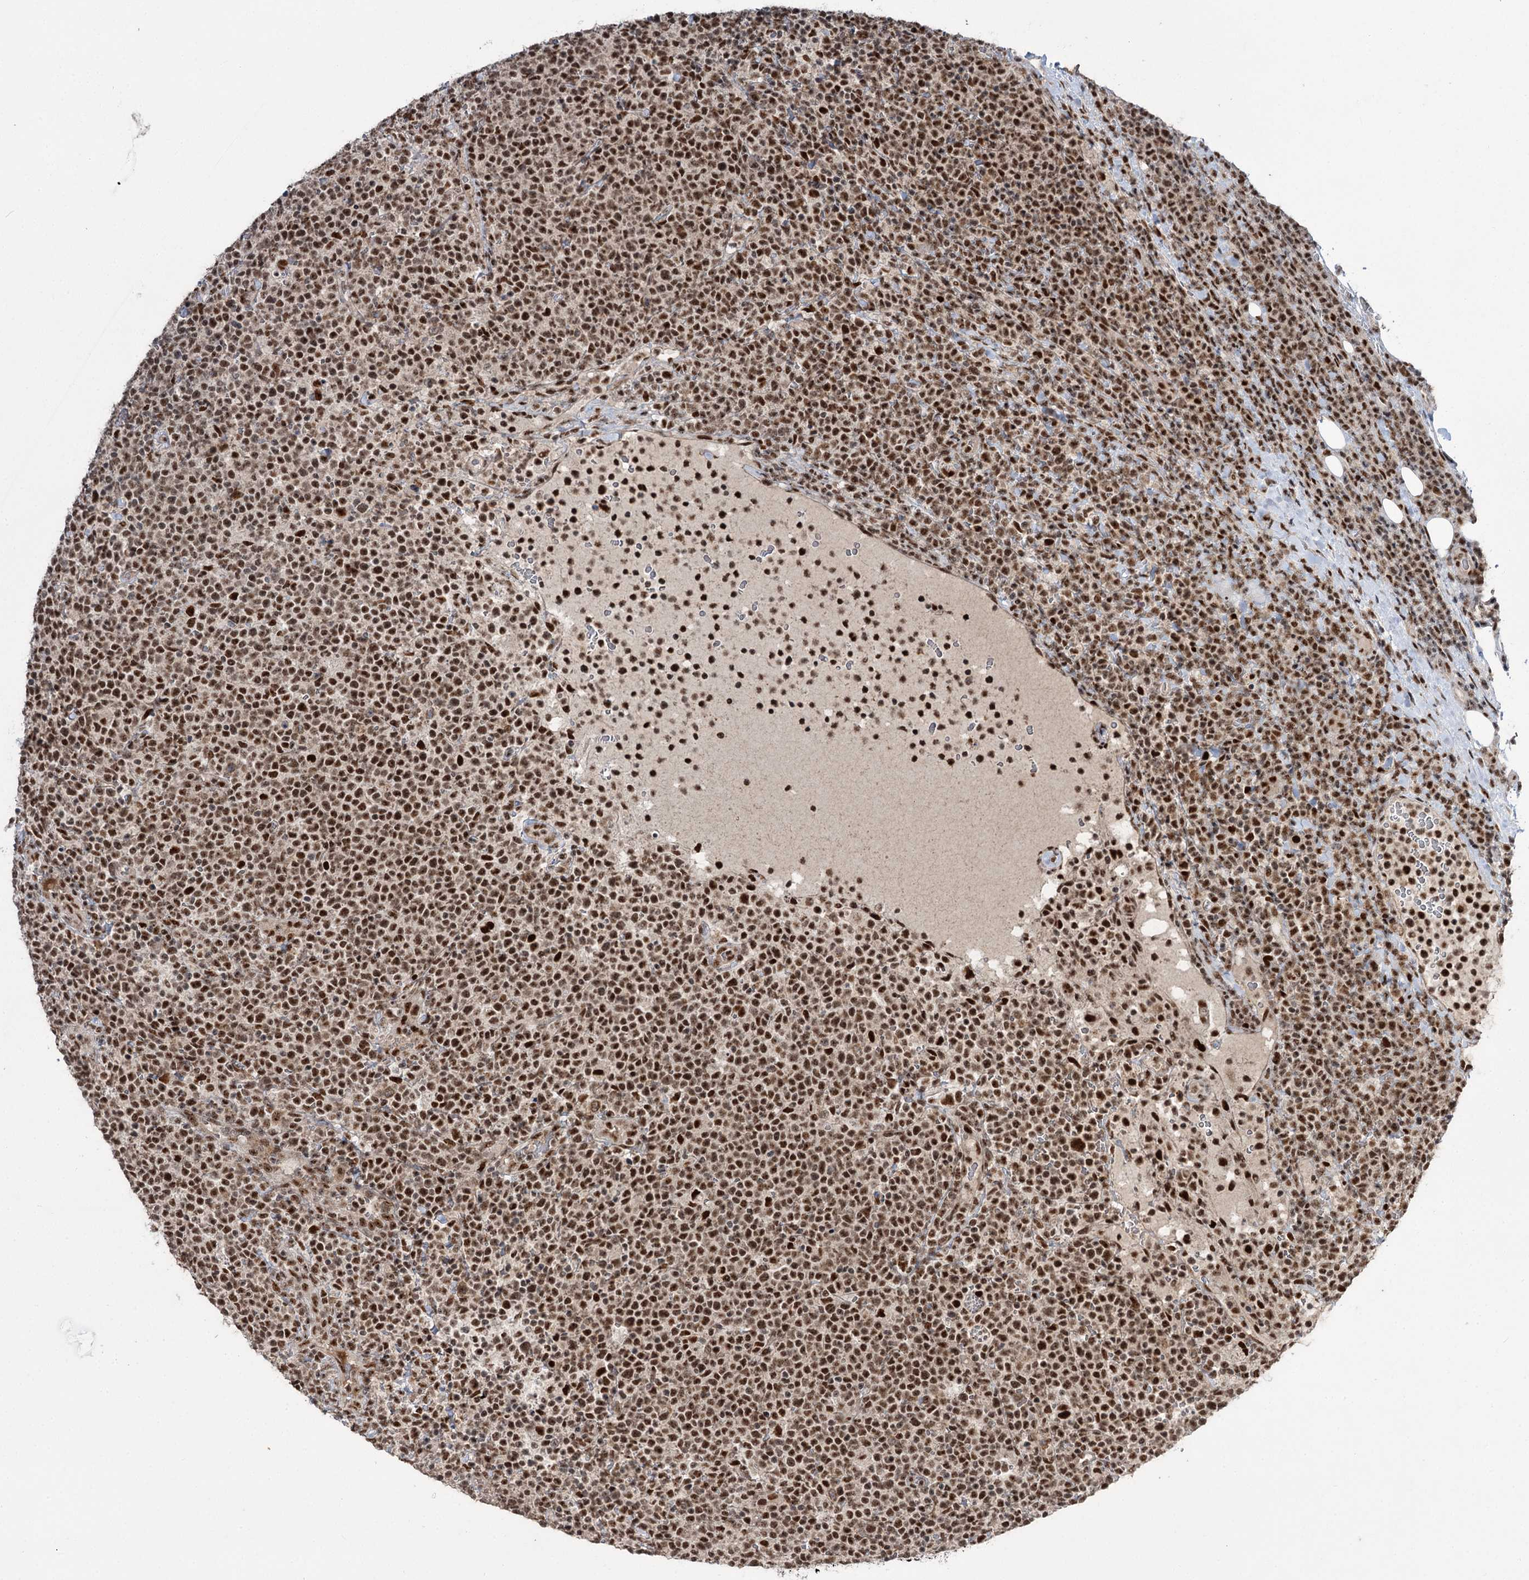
{"staining": {"intensity": "strong", "quantity": ">75%", "location": "nuclear"}, "tissue": "lymphoma", "cell_type": "Tumor cells", "image_type": "cancer", "snomed": [{"axis": "morphology", "description": "Malignant lymphoma, non-Hodgkin's type, High grade"}, {"axis": "topography", "description": "Lymph node"}], "caption": "Strong nuclear staining for a protein is present in about >75% of tumor cells of high-grade malignant lymphoma, non-Hodgkin's type using IHC.", "gene": "ERCC3", "patient": {"sex": "male", "age": 61}}